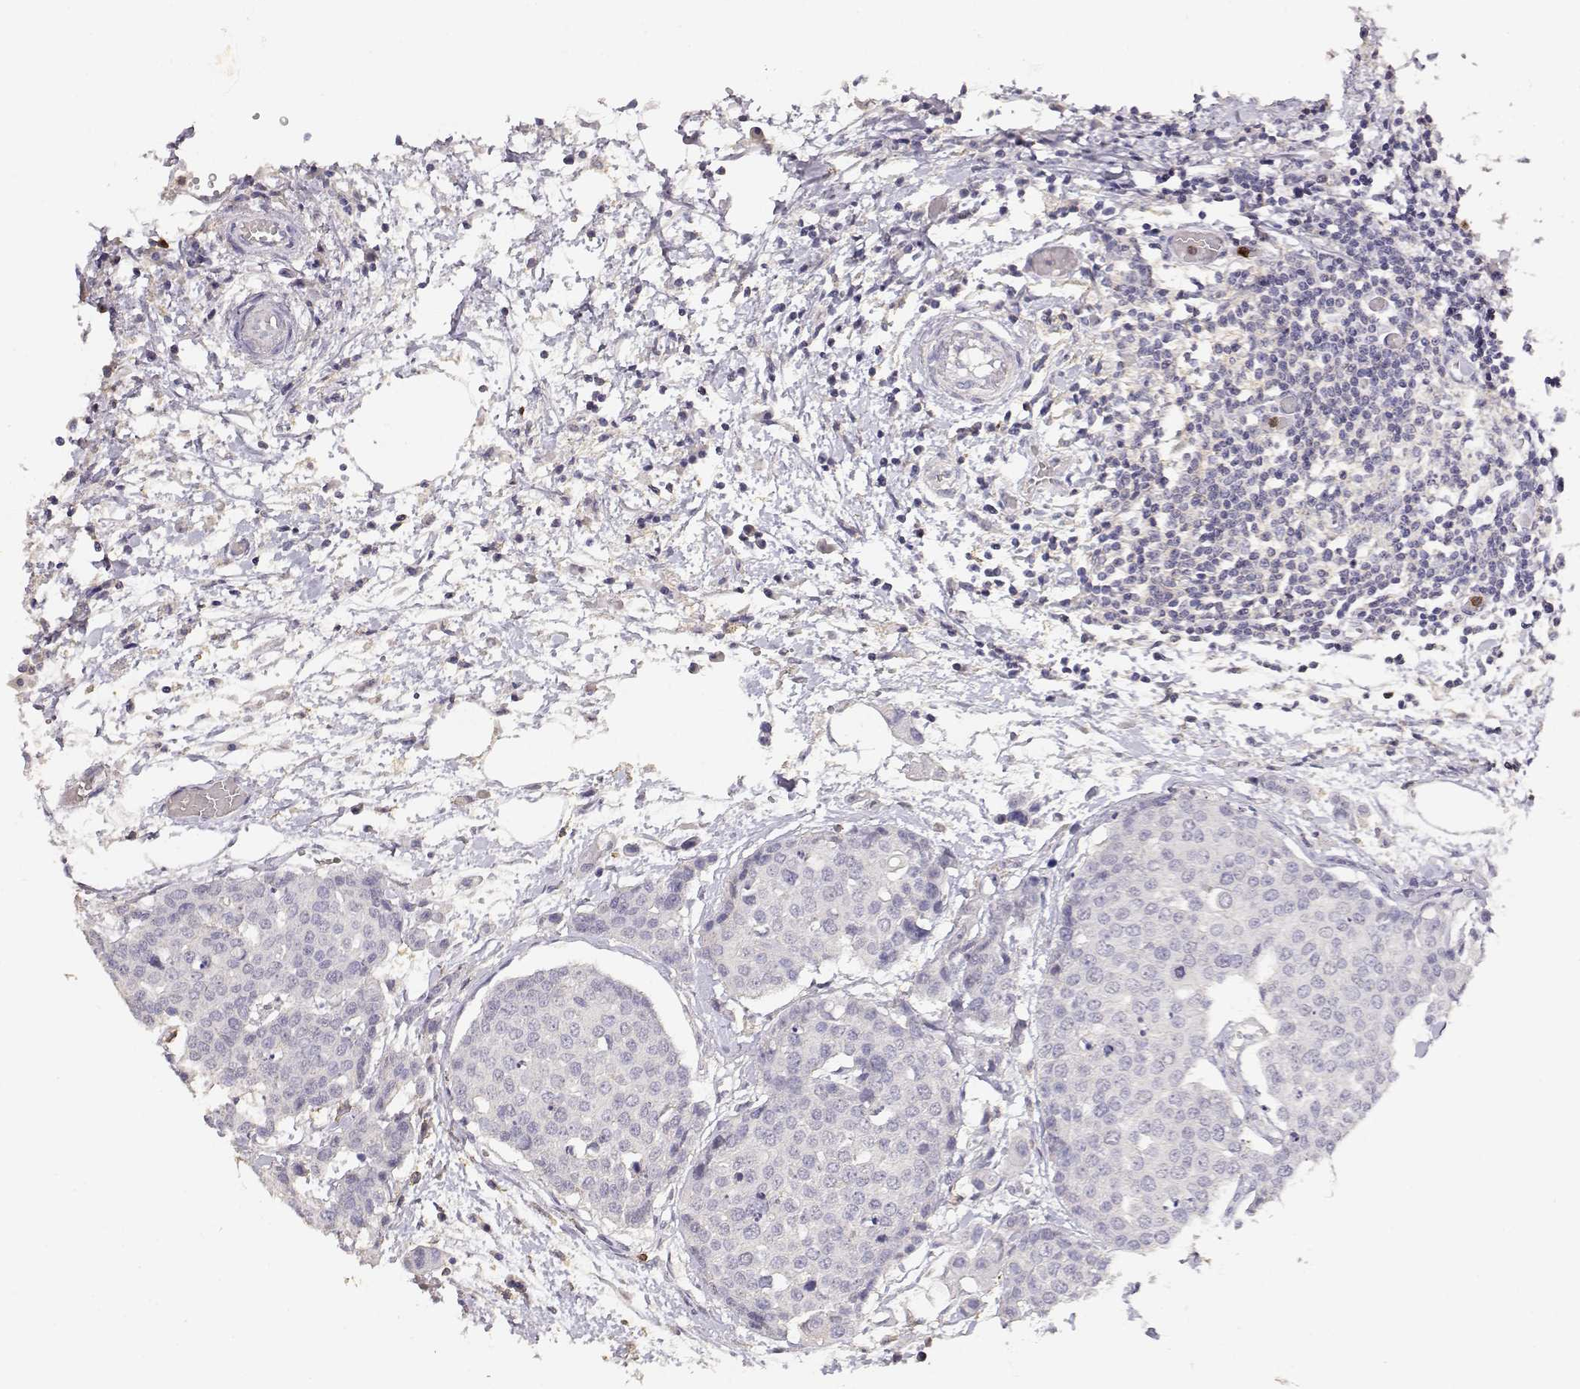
{"staining": {"intensity": "negative", "quantity": "none", "location": "none"}, "tissue": "carcinoid", "cell_type": "Tumor cells", "image_type": "cancer", "snomed": [{"axis": "morphology", "description": "Carcinoid, malignant, NOS"}, {"axis": "topography", "description": "Colon"}], "caption": "This photomicrograph is of carcinoid stained with IHC to label a protein in brown with the nuclei are counter-stained blue. There is no positivity in tumor cells. (DAB immunohistochemistry (IHC), high magnification).", "gene": "TNFRSF10C", "patient": {"sex": "male", "age": 81}}